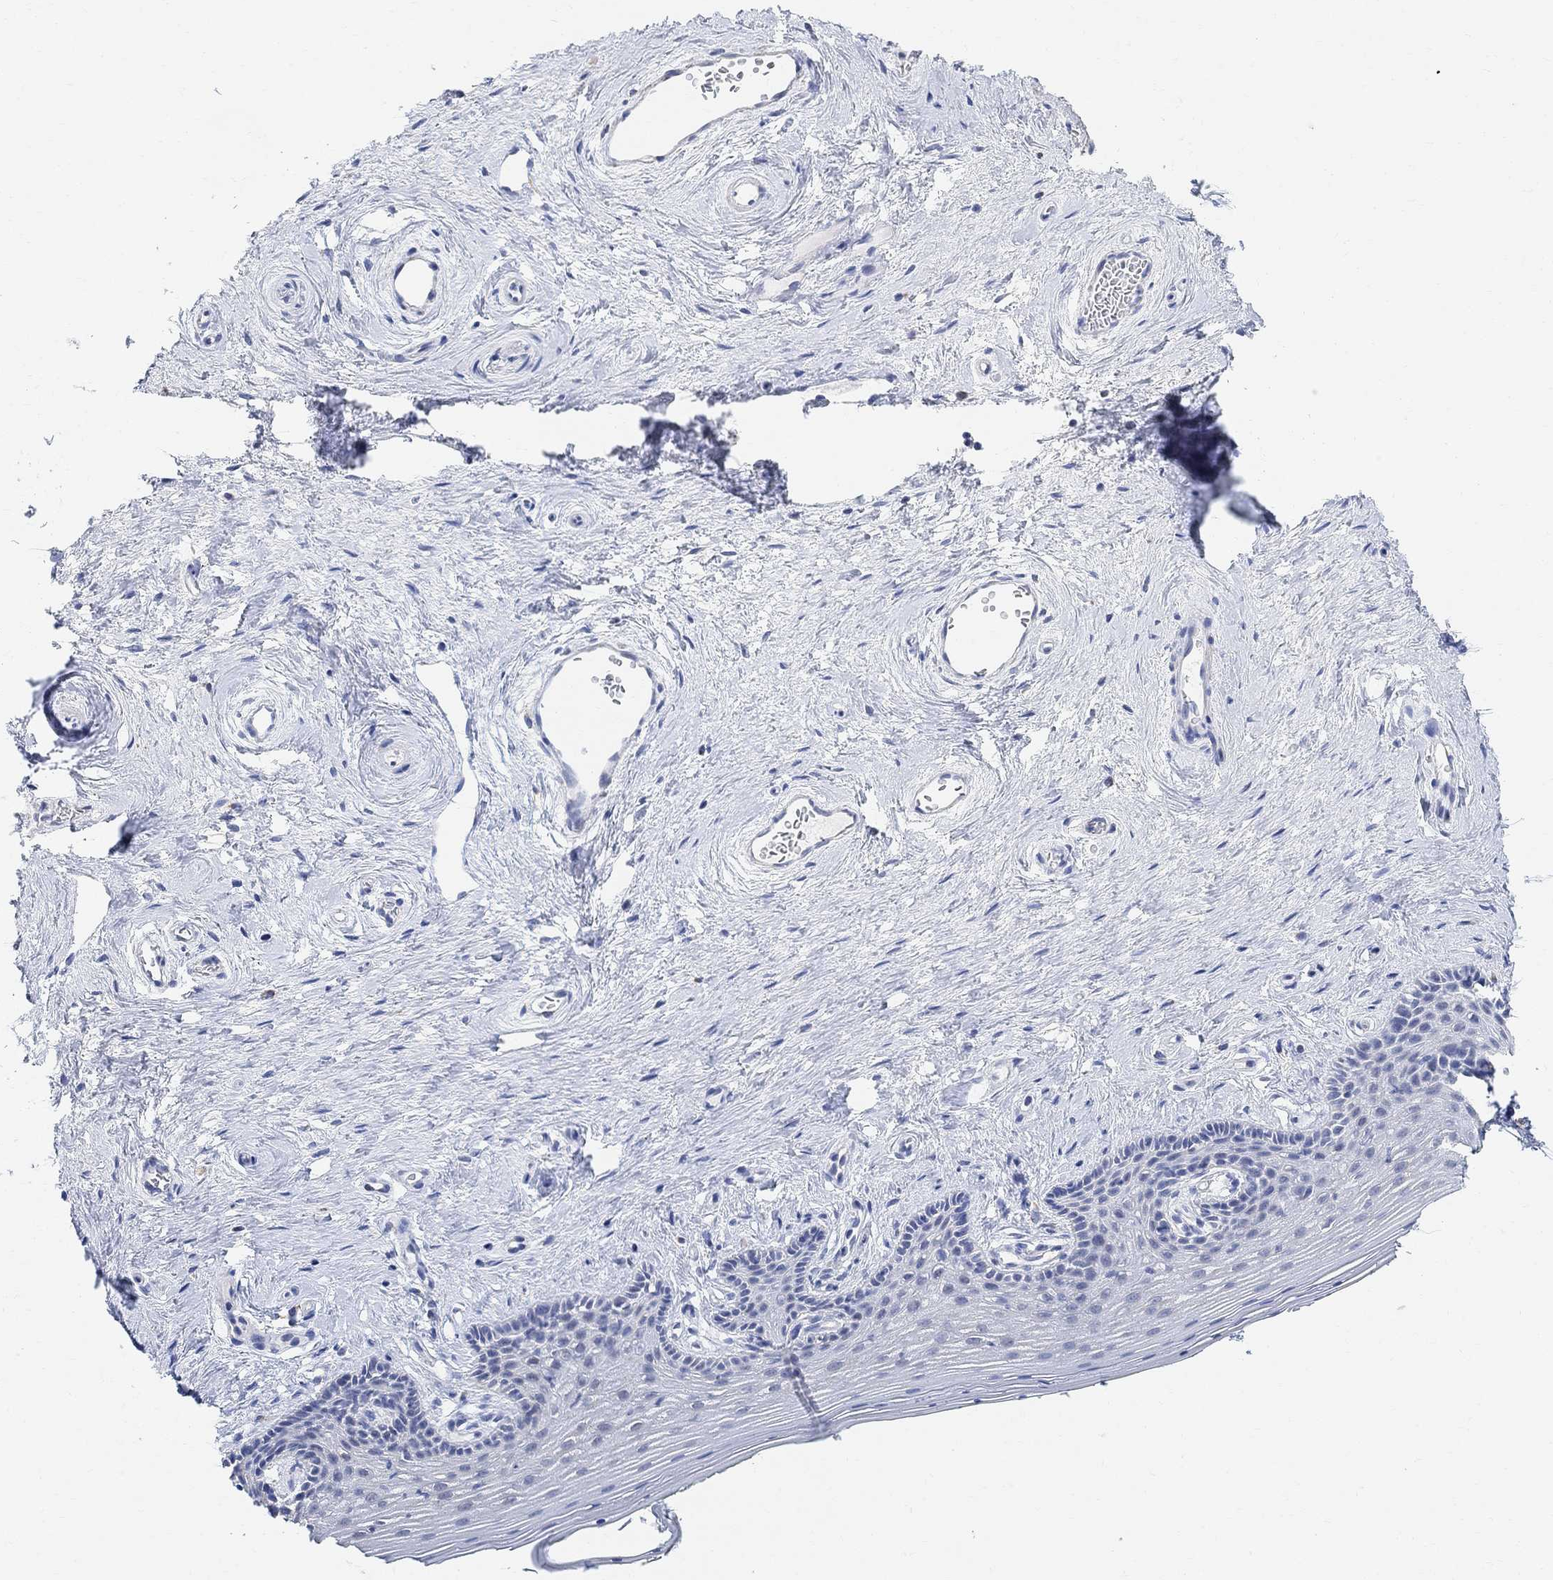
{"staining": {"intensity": "negative", "quantity": "none", "location": "none"}, "tissue": "vagina", "cell_type": "Squamous epithelial cells", "image_type": "normal", "snomed": [{"axis": "morphology", "description": "Normal tissue, NOS"}, {"axis": "topography", "description": "Vagina"}], "caption": "Immunohistochemistry (IHC) of benign vagina reveals no positivity in squamous epithelial cells.", "gene": "SYT12", "patient": {"sex": "female", "age": 45}}